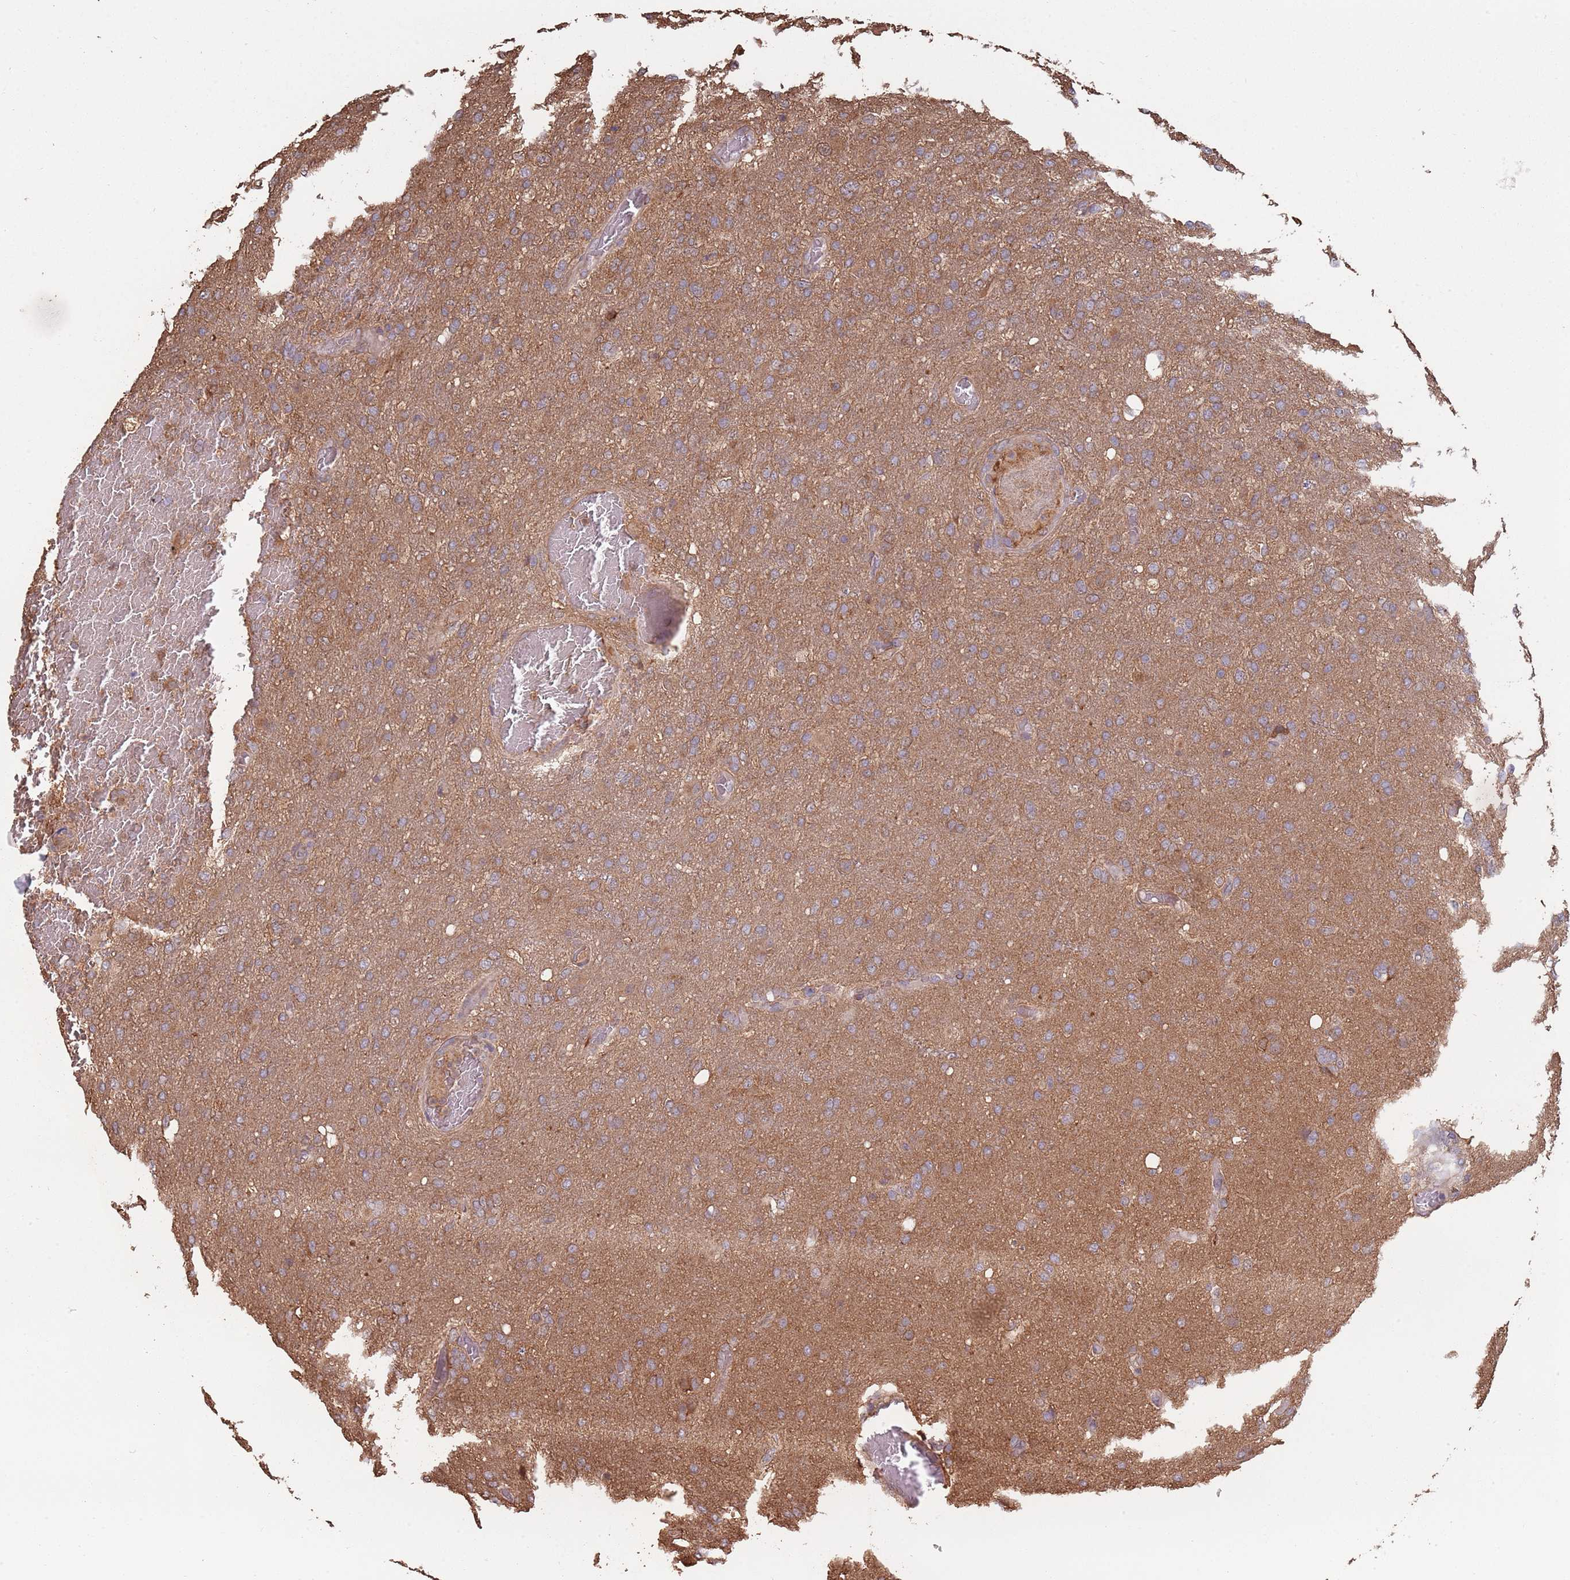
{"staining": {"intensity": "moderate", "quantity": ">75%", "location": "cytoplasmic/membranous"}, "tissue": "glioma", "cell_type": "Tumor cells", "image_type": "cancer", "snomed": [{"axis": "morphology", "description": "Glioma, malignant, High grade"}, {"axis": "topography", "description": "Brain"}], "caption": "There is medium levels of moderate cytoplasmic/membranous staining in tumor cells of malignant glioma (high-grade), as demonstrated by immunohistochemical staining (brown color).", "gene": "COG4", "patient": {"sex": "female", "age": 74}}